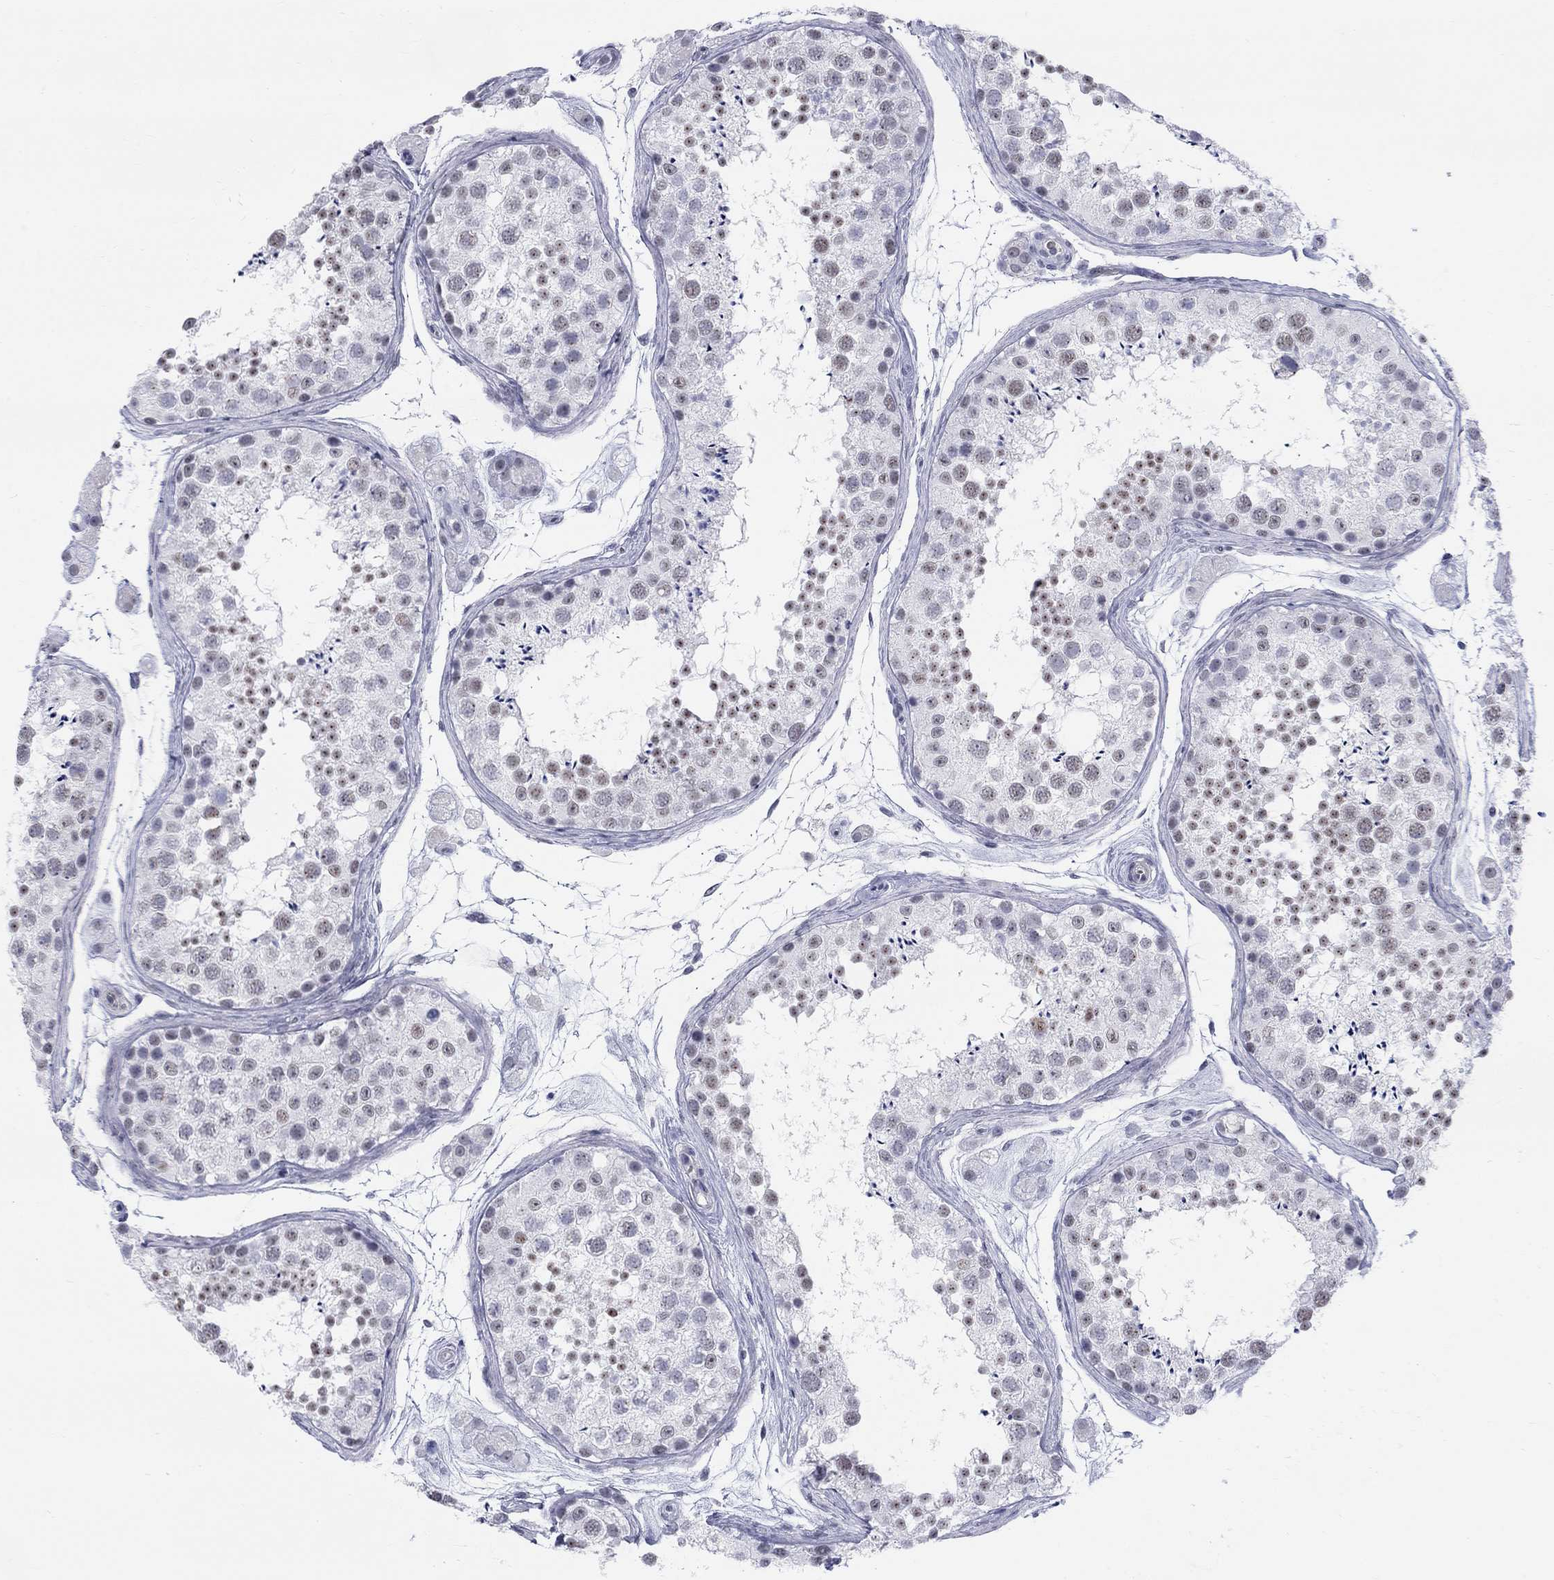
{"staining": {"intensity": "weak", "quantity": "<25%", "location": "nuclear"}, "tissue": "testis", "cell_type": "Cells in seminiferous ducts", "image_type": "normal", "snomed": [{"axis": "morphology", "description": "Normal tissue, NOS"}, {"axis": "topography", "description": "Testis"}], "caption": "This is a photomicrograph of IHC staining of benign testis, which shows no positivity in cells in seminiferous ducts. Nuclei are stained in blue.", "gene": "DMTN", "patient": {"sex": "male", "age": 41}}